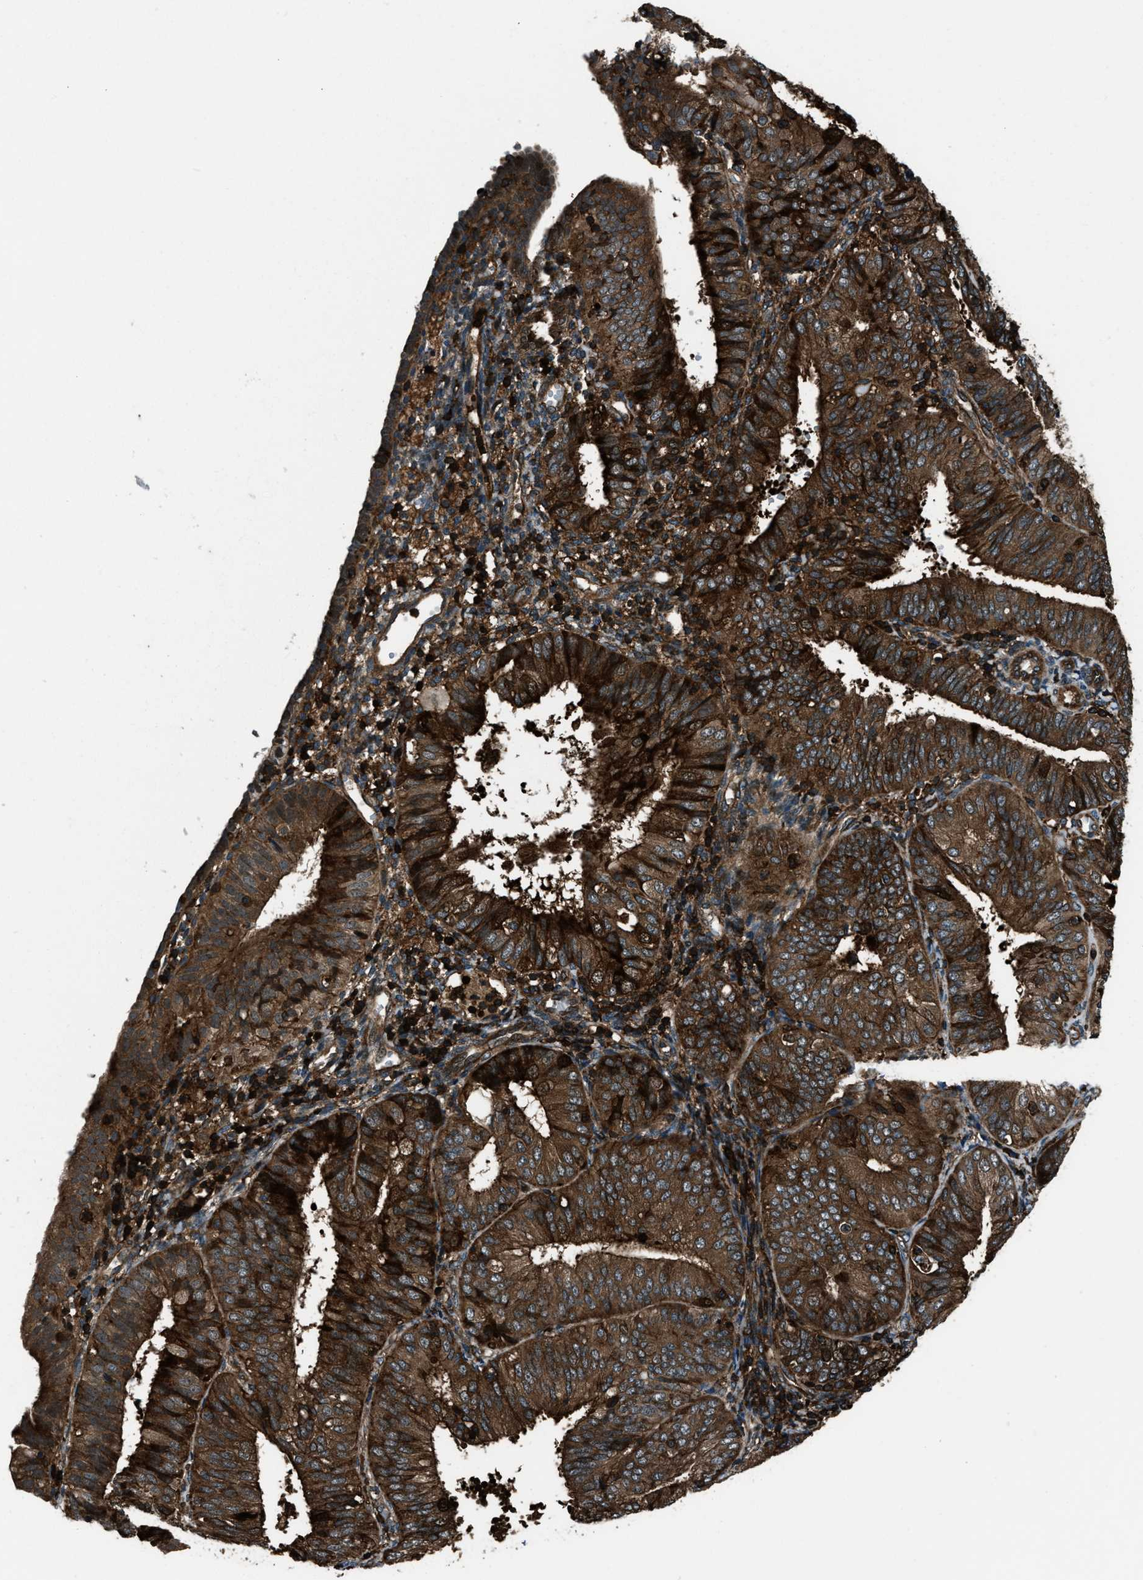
{"staining": {"intensity": "strong", "quantity": ">75%", "location": "cytoplasmic/membranous"}, "tissue": "endometrial cancer", "cell_type": "Tumor cells", "image_type": "cancer", "snomed": [{"axis": "morphology", "description": "Adenocarcinoma, NOS"}, {"axis": "topography", "description": "Endometrium"}], "caption": "DAB immunohistochemical staining of human endometrial adenocarcinoma demonstrates strong cytoplasmic/membranous protein positivity in approximately >75% of tumor cells.", "gene": "SNX30", "patient": {"sex": "female", "age": 58}}